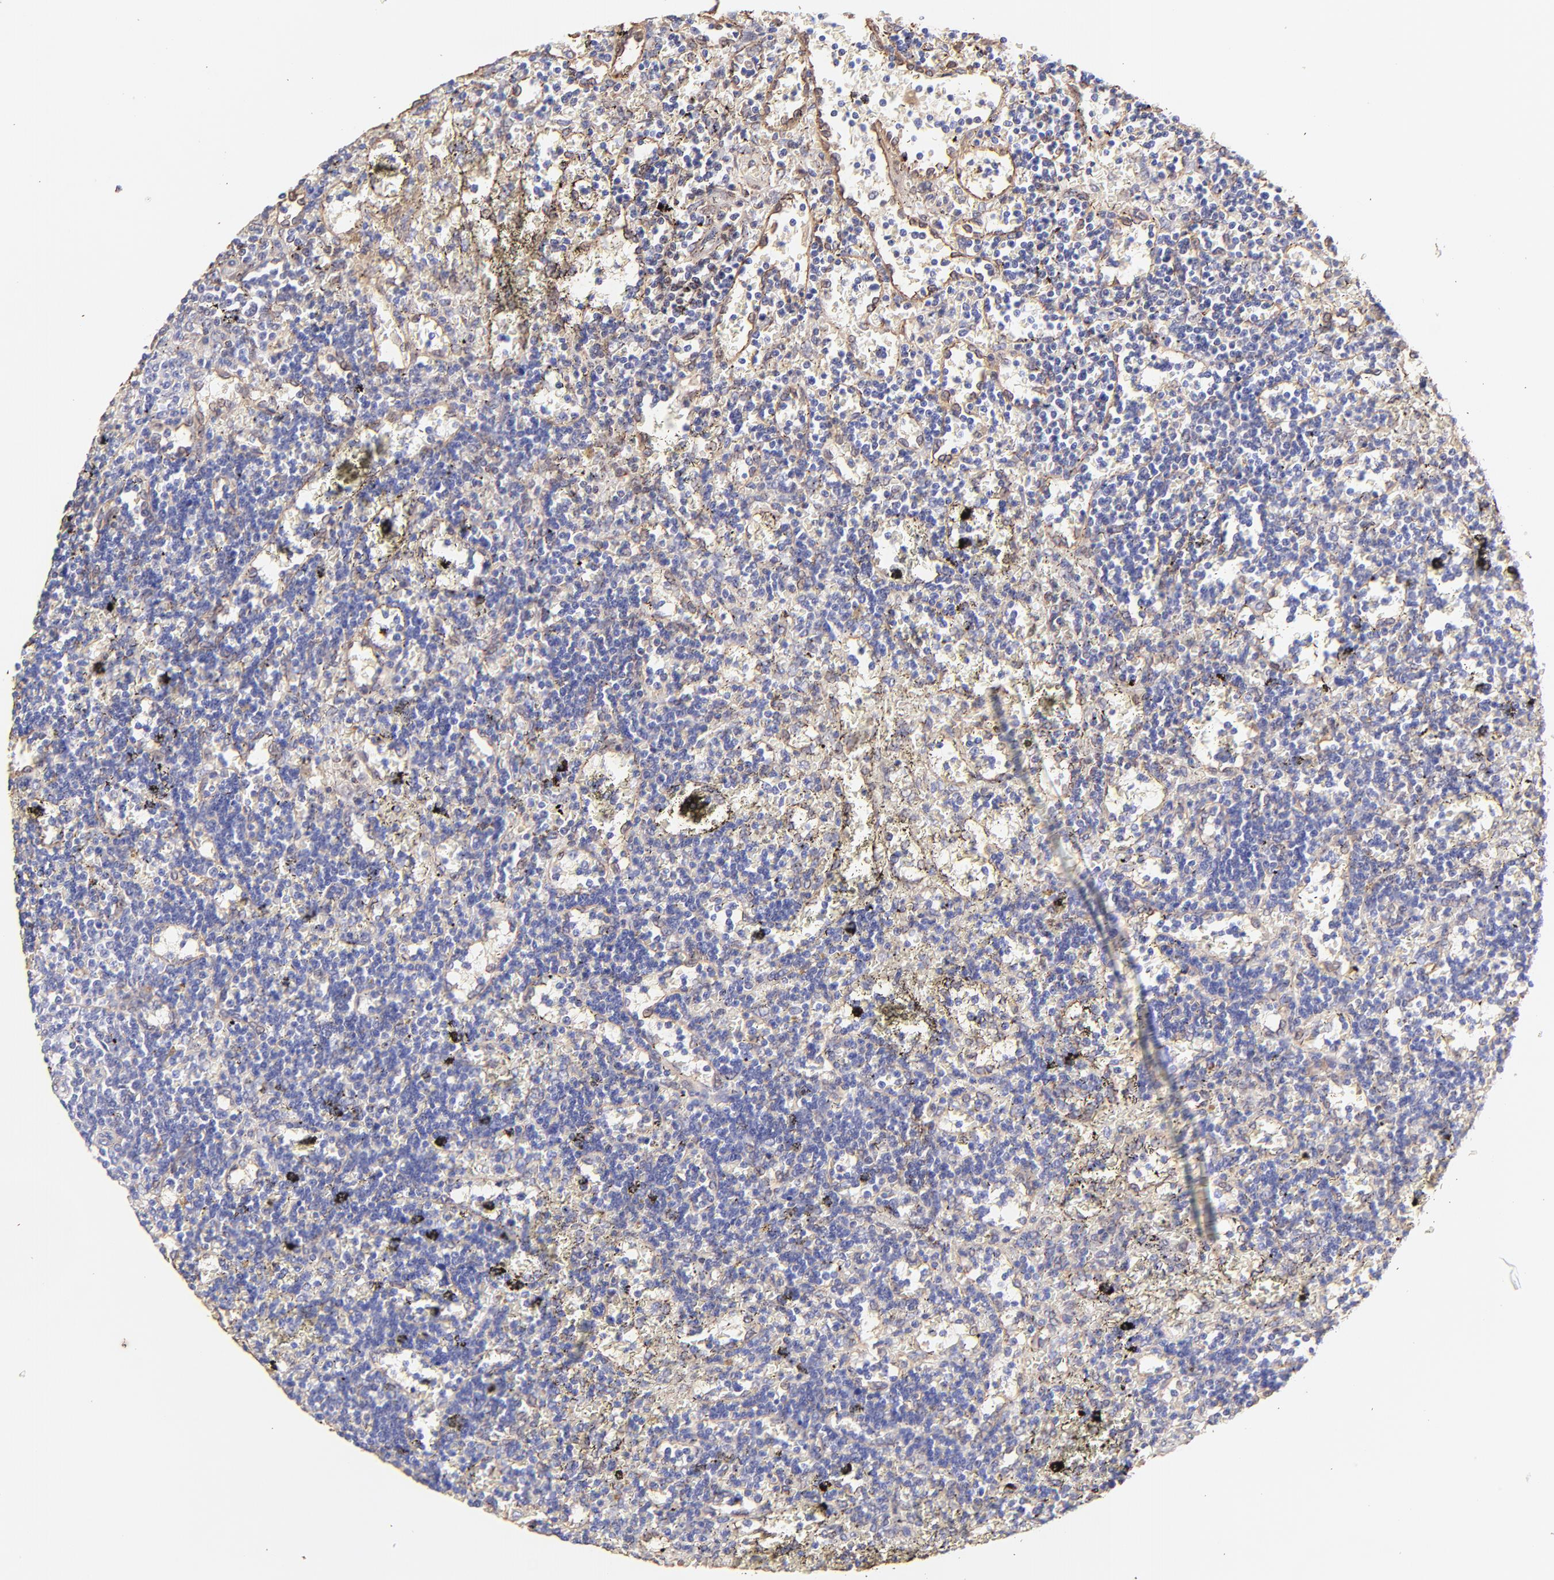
{"staining": {"intensity": "negative", "quantity": "none", "location": "none"}, "tissue": "lymphoma", "cell_type": "Tumor cells", "image_type": "cancer", "snomed": [{"axis": "morphology", "description": "Malignant lymphoma, non-Hodgkin's type, Low grade"}, {"axis": "topography", "description": "Spleen"}], "caption": "Immunohistochemical staining of lymphoma shows no significant staining in tumor cells. (DAB immunohistochemistry visualized using brightfield microscopy, high magnification).", "gene": "BGN", "patient": {"sex": "male", "age": 60}}